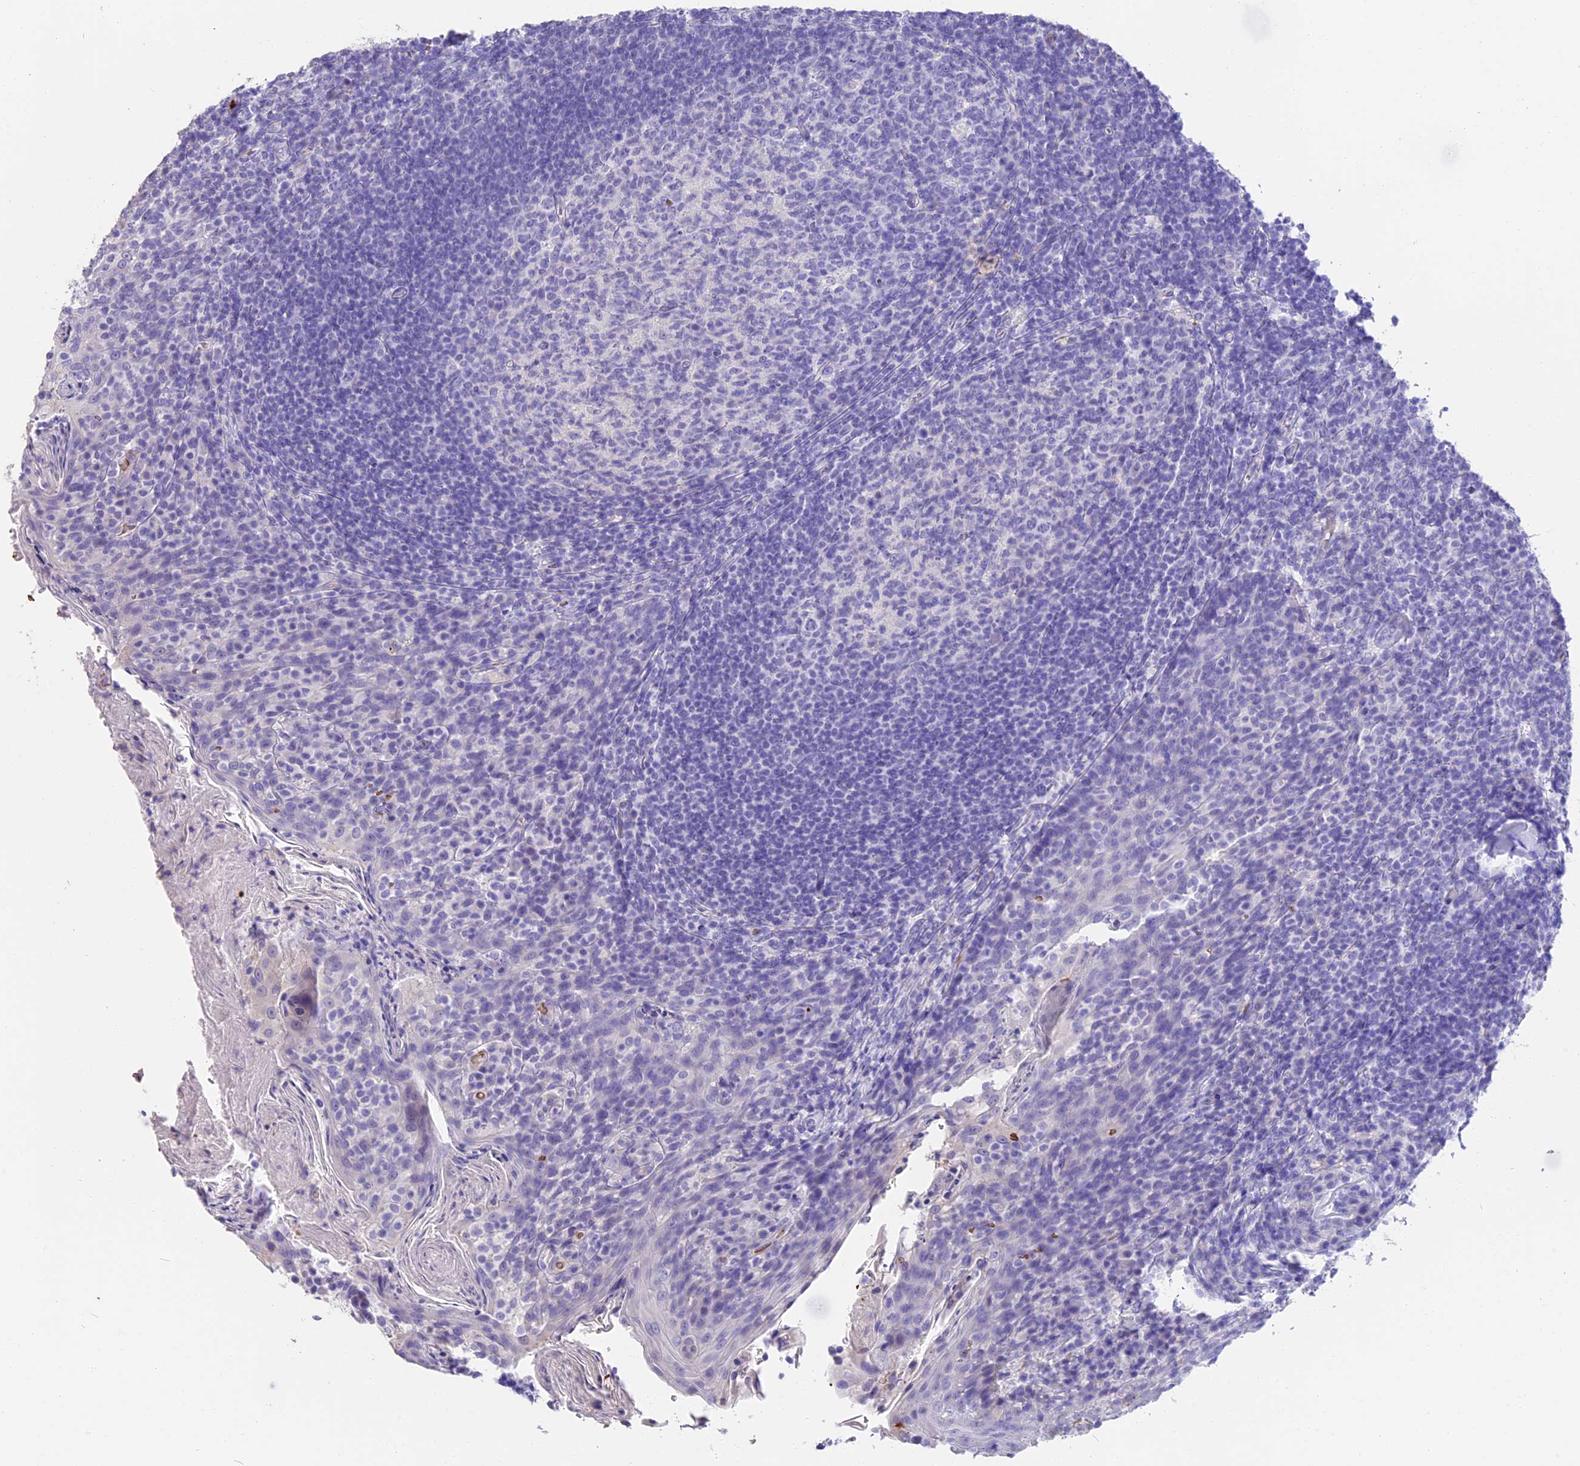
{"staining": {"intensity": "negative", "quantity": "none", "location": "none"}, "tissue": "tonsil", "cell_type": "Germinal center cells", "image_type": "normal", "snomed": [{"axis": "morphology", "description": "Normal tissue, NOS"}, {"axis": "topography", "description": "Tonsil"}], "caption": "Immunohistochemistry photomicrograph of normal tonsil: human tonsil stained with DAB (3,3'-diaminobenzidine) exhibits no significant protein positivity in germinal center cells. (IHC, brightfield microscopy, high magnification).", "gene": "TNNC2", "patient": {"sex": "female", "age": 10}}